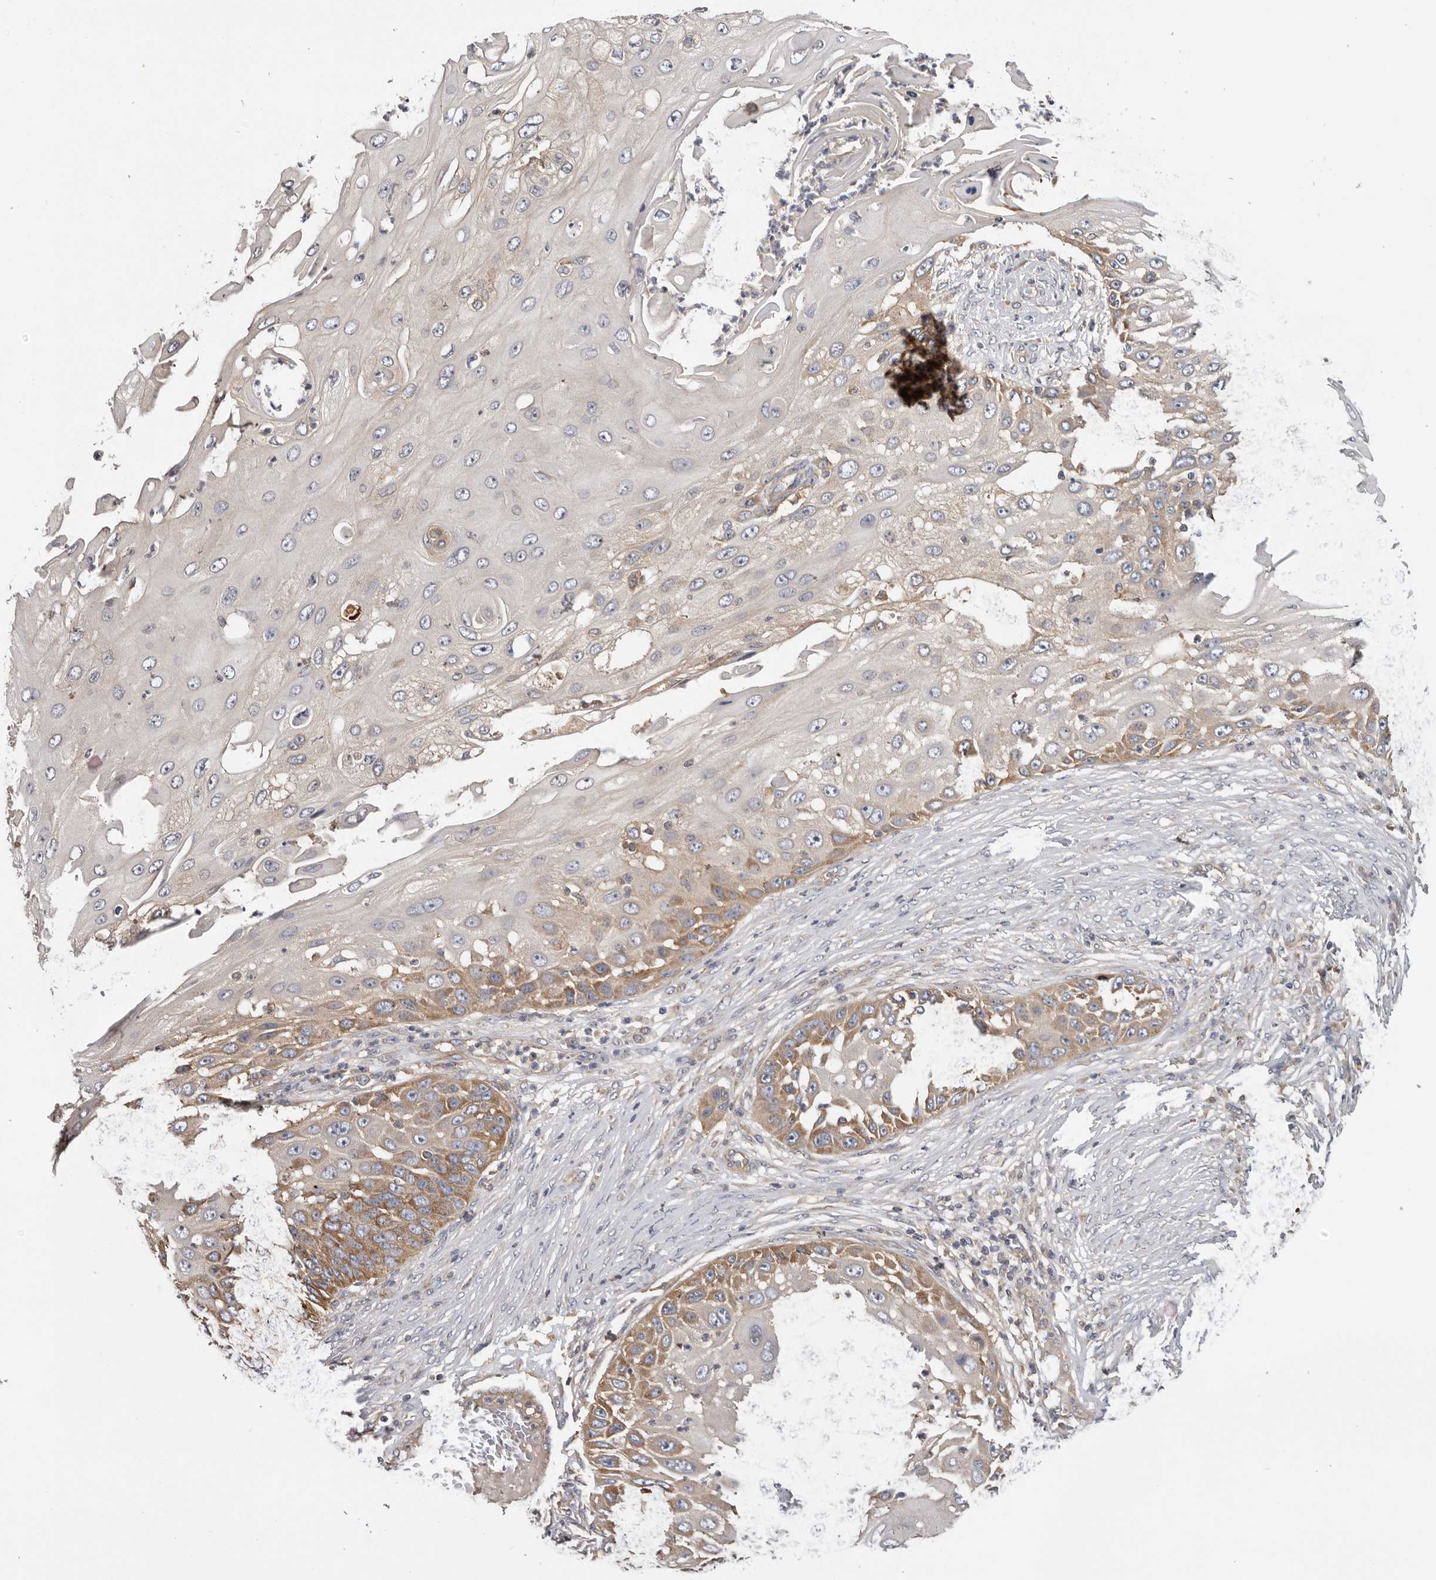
{"staining": {"intensity": "moderate", "quantity": "25%-75%", "location": "cytoplasmic/membranous"}, "tissue": "skin cancer", "cell_type": "Tumor cells", "image_type": "cancer", "snomed": [{"axis": "morphology", "description": "Squamous cell carcinoma, NOS"}, {"axis": "topography", "description": "Skin"}], "caption": "Human squamous cell carcinoma (skin) stained with a protein marker displays moderate staining in tumor cells.", "gene": "PPP1R42", "patient": {"sex": "female", "age": 44}}